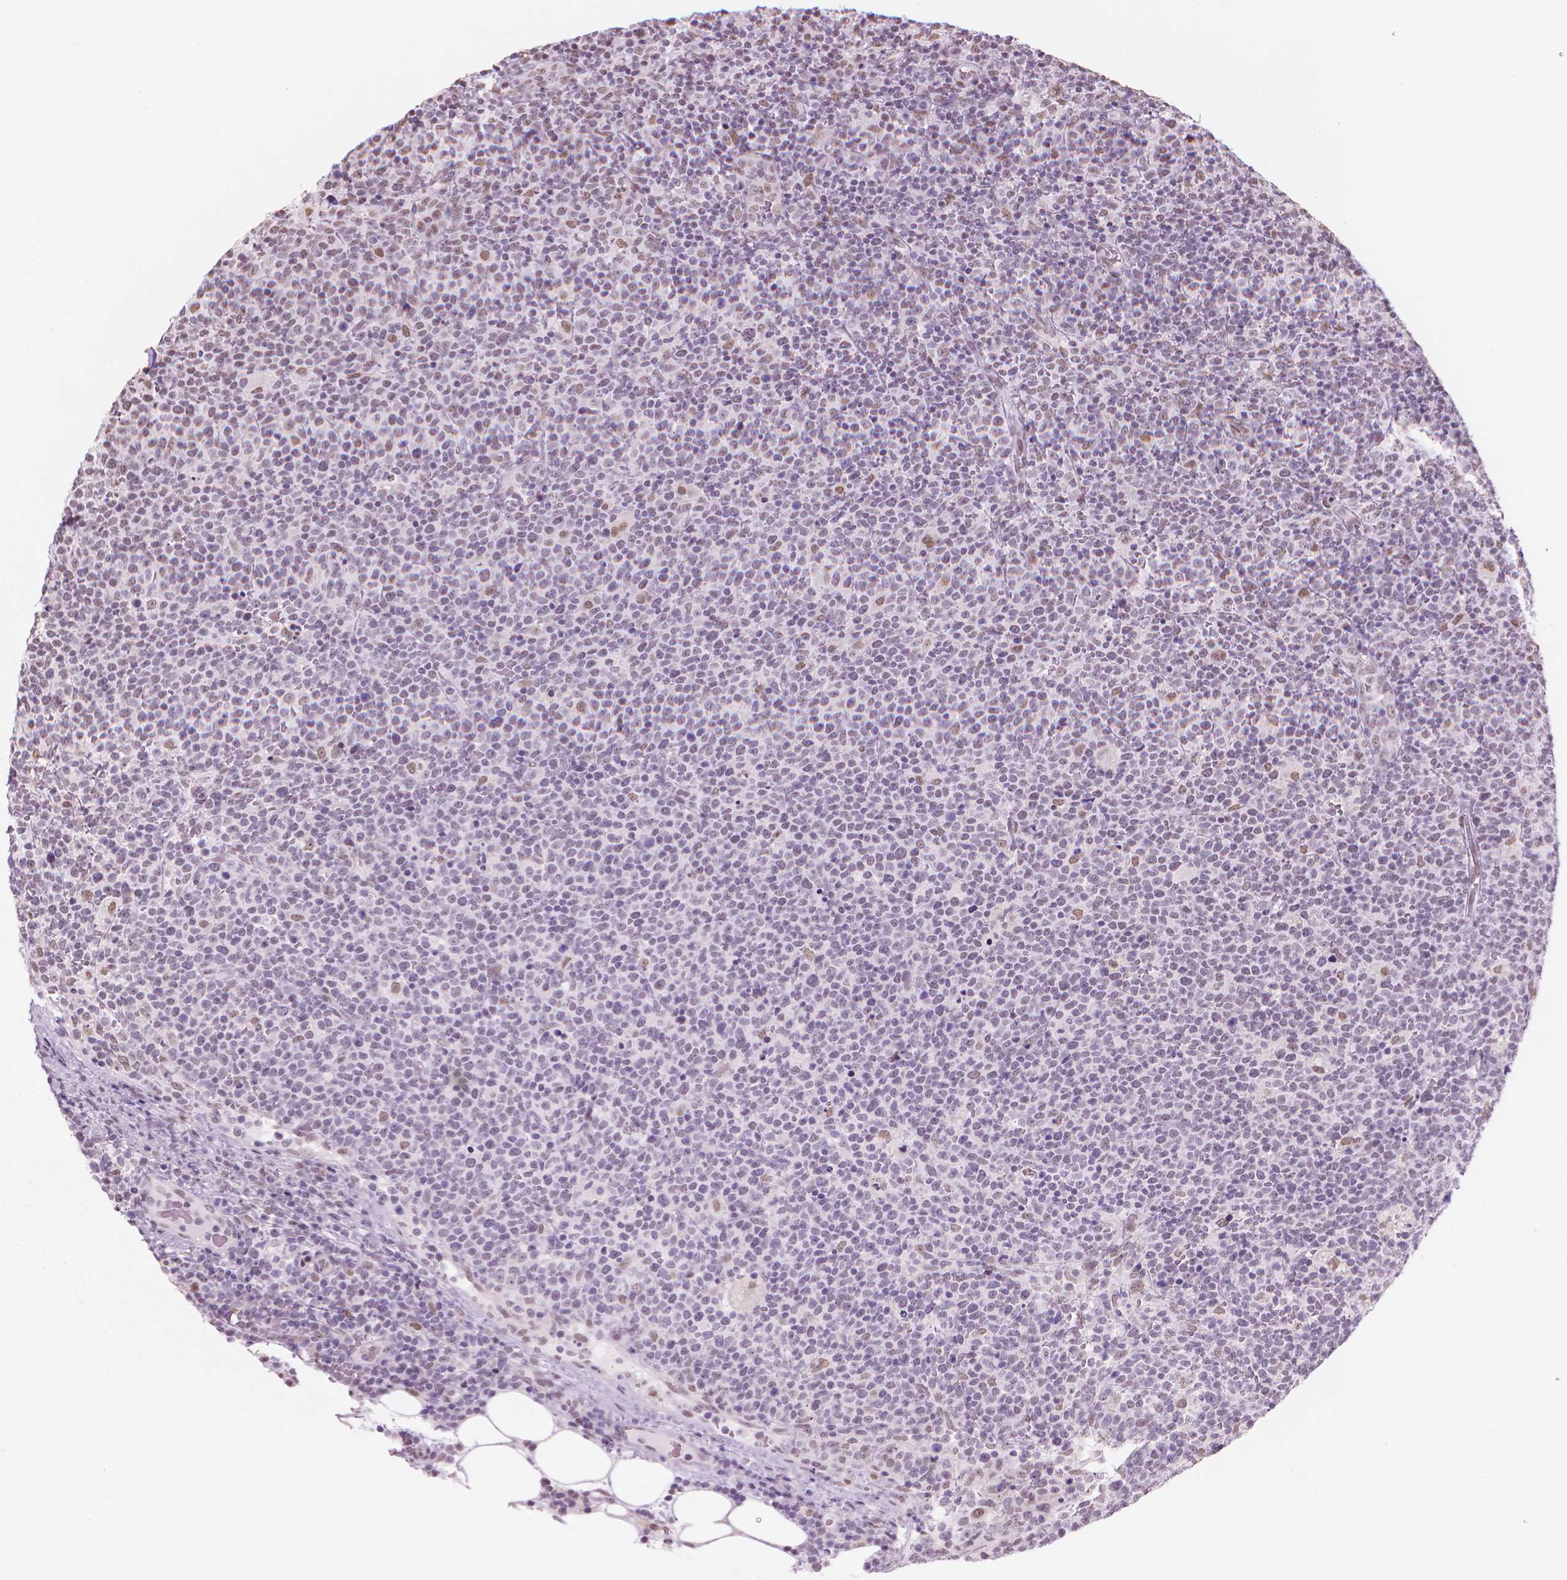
{"staining": {"intensity": "weak", "quantity": "<25%", "location": "nuclear"}, "tissue": "lymphoma", "cell_type": "Tumor cells", "image_type": "cancer", "snomed": [{"axis": "morphology", "description": "Malignant lymphoma, non-Hodgkin's type, High grade"}, {"axis": "topography", "description": "Lymph node"}], "caption": "Tumor cells are negative for protein expression in human malignant lymphoma, non-Hodgkin's type (high-grade).", "gene": "PIAS2", "patient": {"sex": "male", "age": 61}}